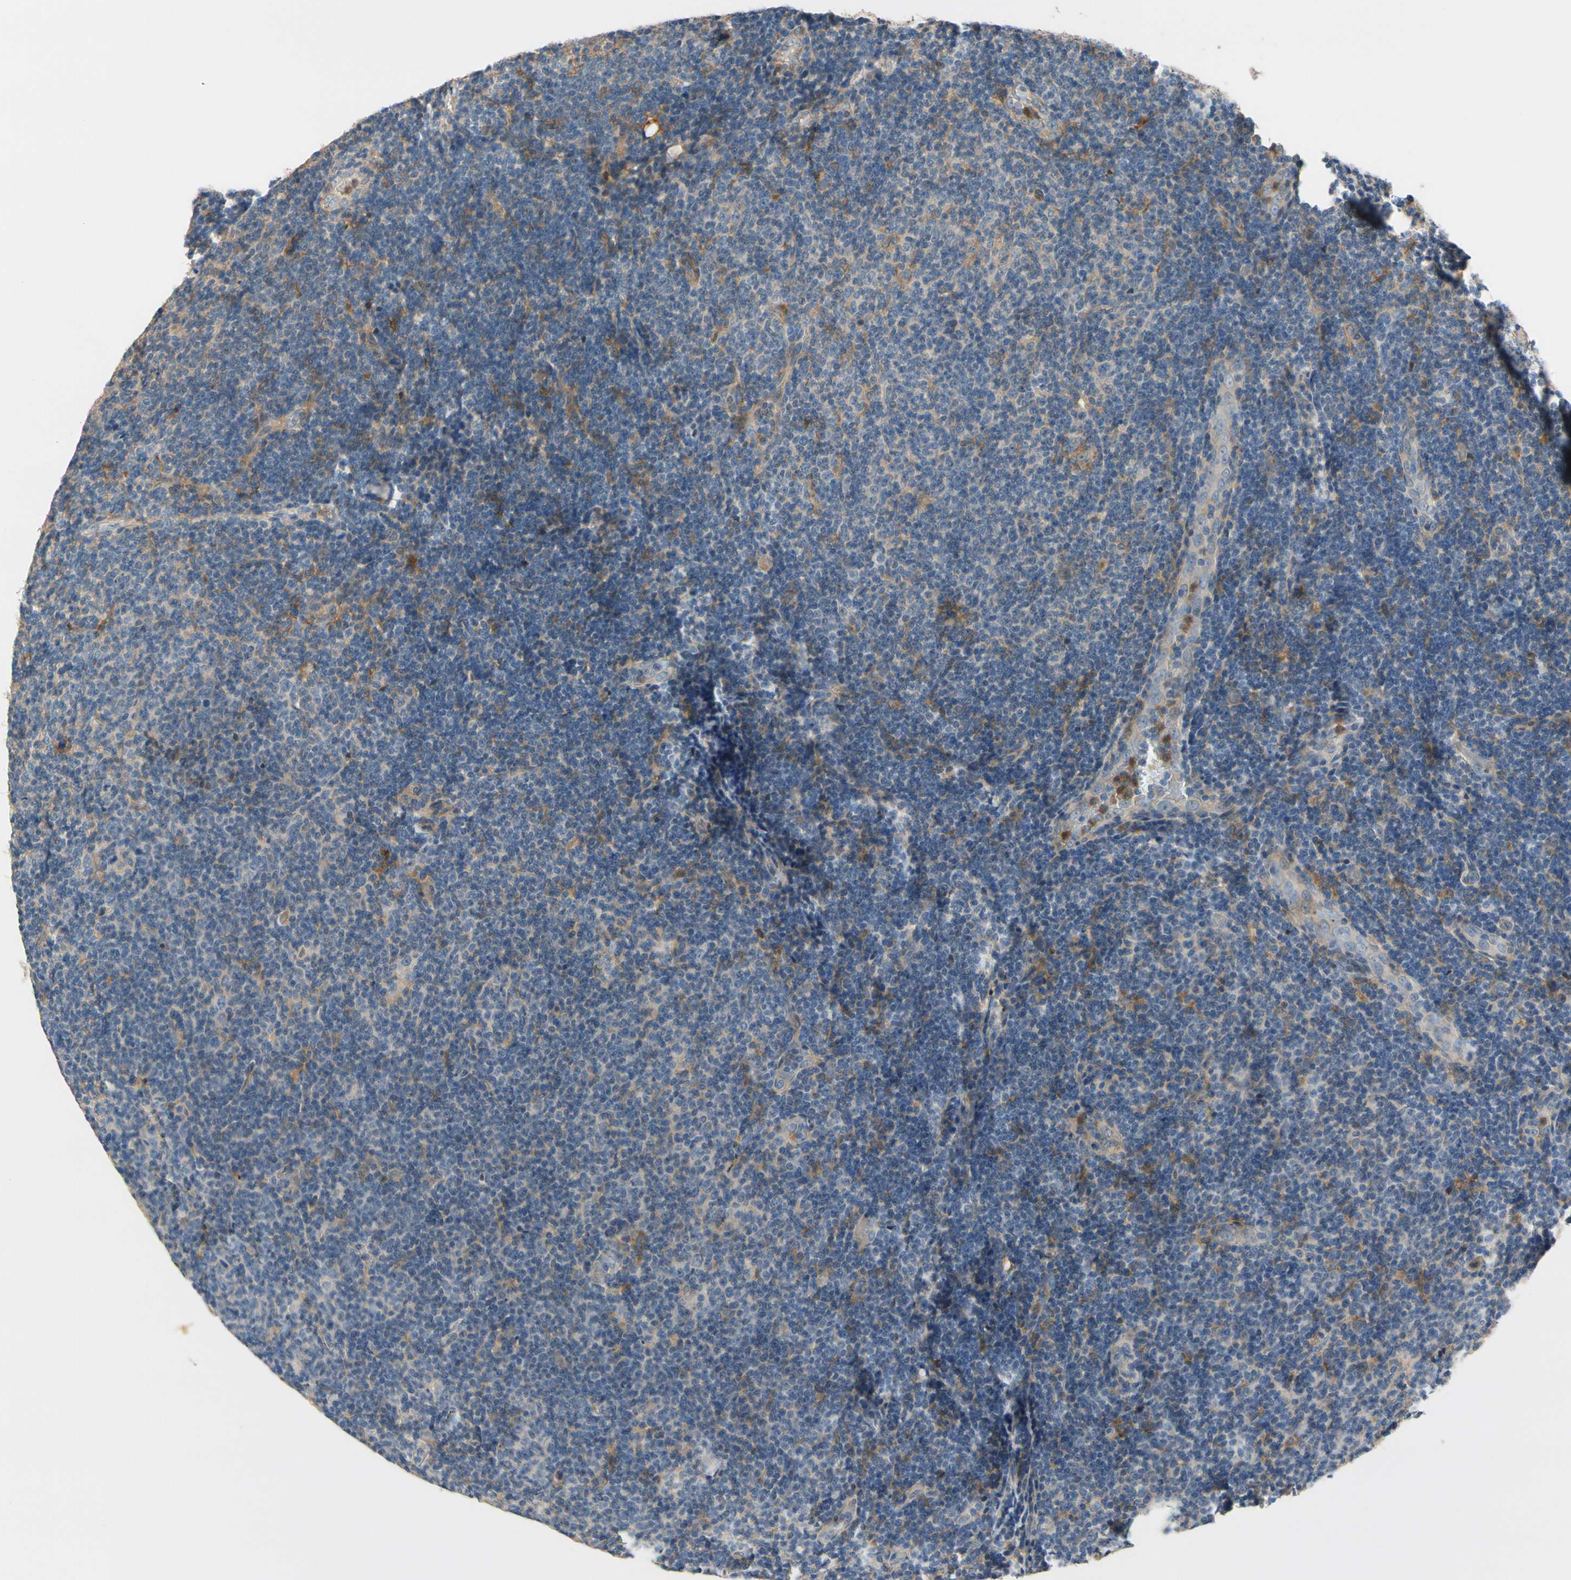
{"staining": {"intensity": "negative", "quantity": "none", "location": "none"}, "tissue": "lymphoma", "cell_type": "Tumor cells", "image_type": "cancer", "snomed": [{"axis": "morphology", "description": "Malignant lymphoma, non-Hodgkin's type, Low grade"}, {"axis": "topography", "description": "Lymph node"}], "caption": "A high-resolution micrograph shows immunohistochemistry staining of malignant lymphoma, non-Hodgkin's type (low-grade), which displays no significant positivity in tumor cells. (DAB (3,3'-diaminobenzidine) IHC with hematoxylin counter stain).", "gene": "SIGLEC5", "patient": {"sex": "male", "age": 83}}